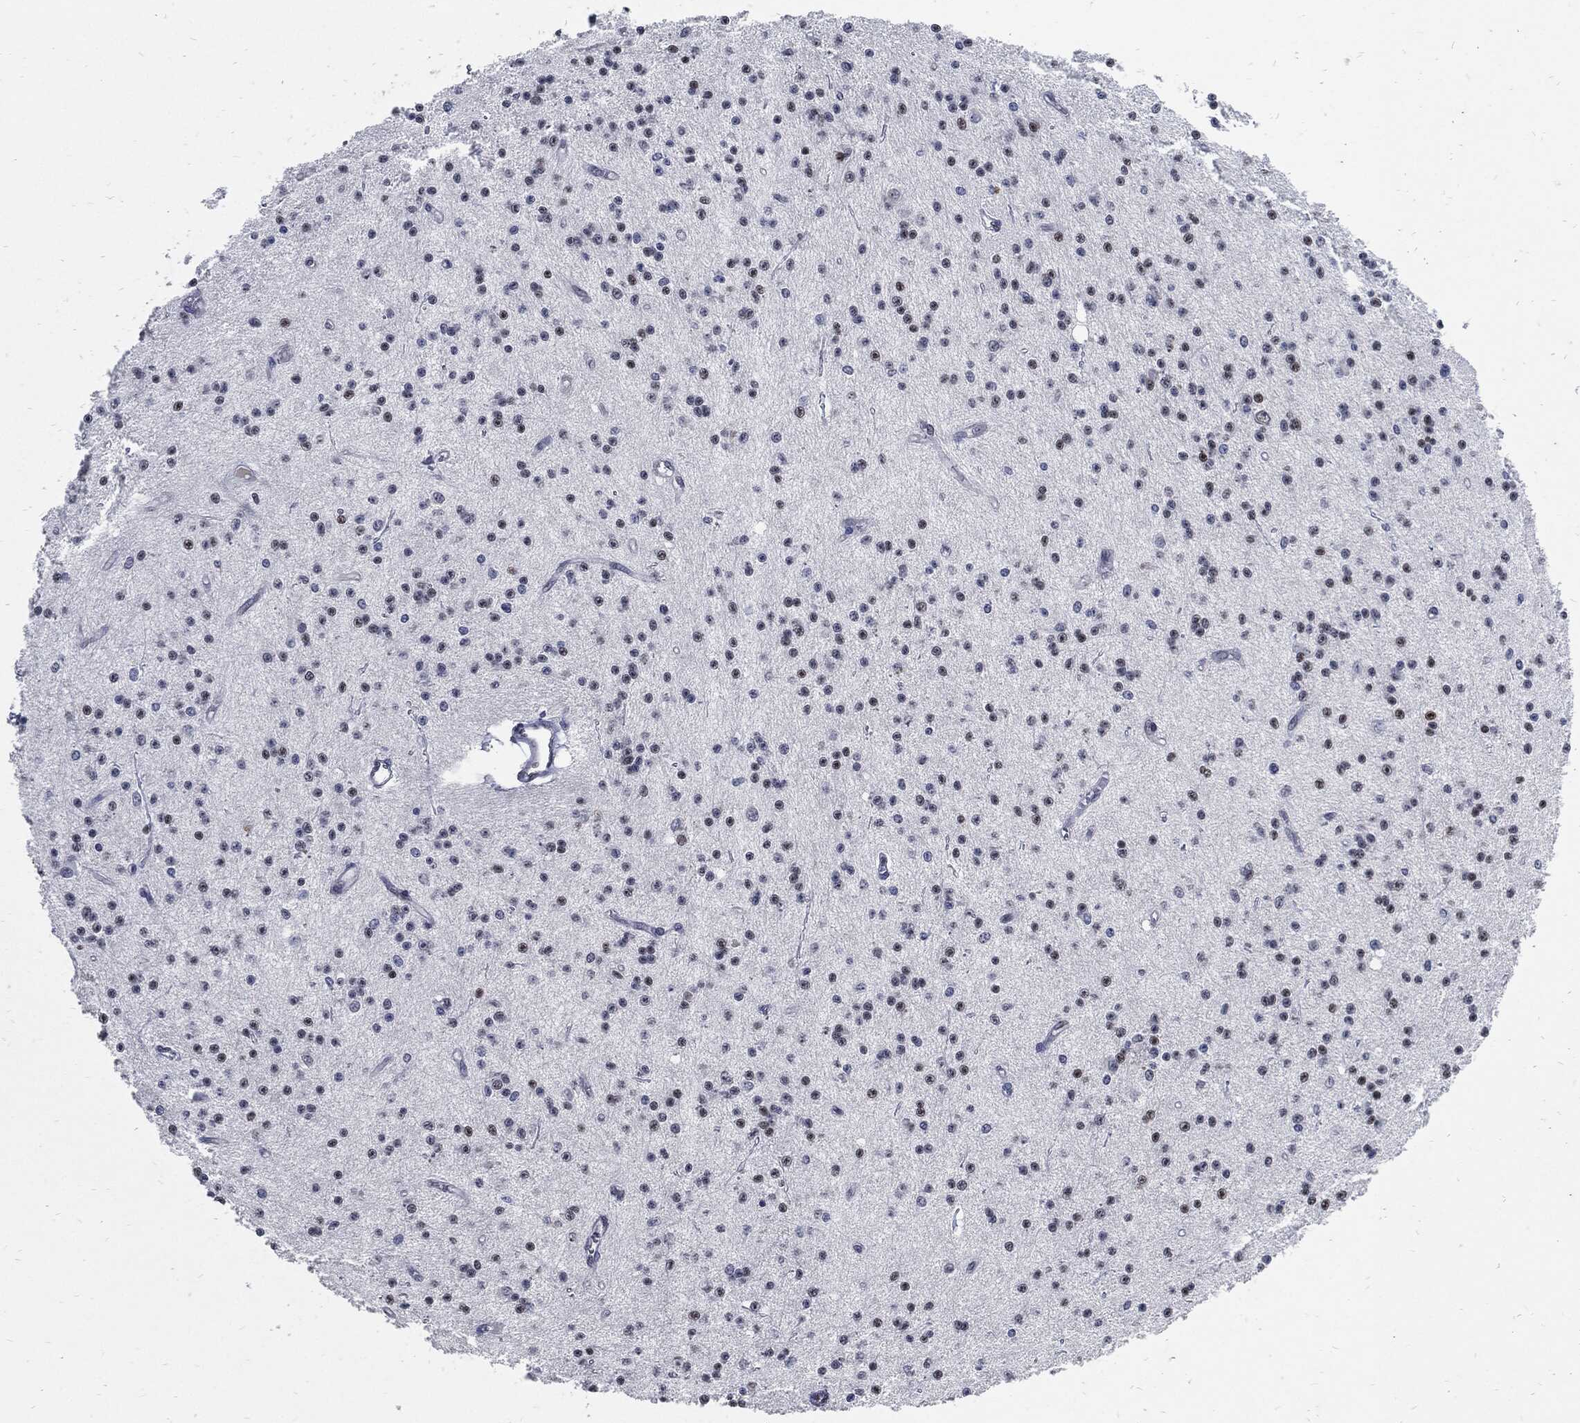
{"staining": {"intensity": "strong", "quantity": "<25%", "location": "nuclear"}, "tissue": "glioma", "cell_type": "Tumor cells", "image_type": "cancer", "snomed": [{"axis": "morphology", "description": "Glioma, malignant, Low grade"}, {"axis": "topography", "description": "Brain"}], "caption": "Strong nuclear staining is present in approximately <25% of tumor cells in glioma.", "gene": "JUN", "patient": {"sex": "male", "age": 27}}